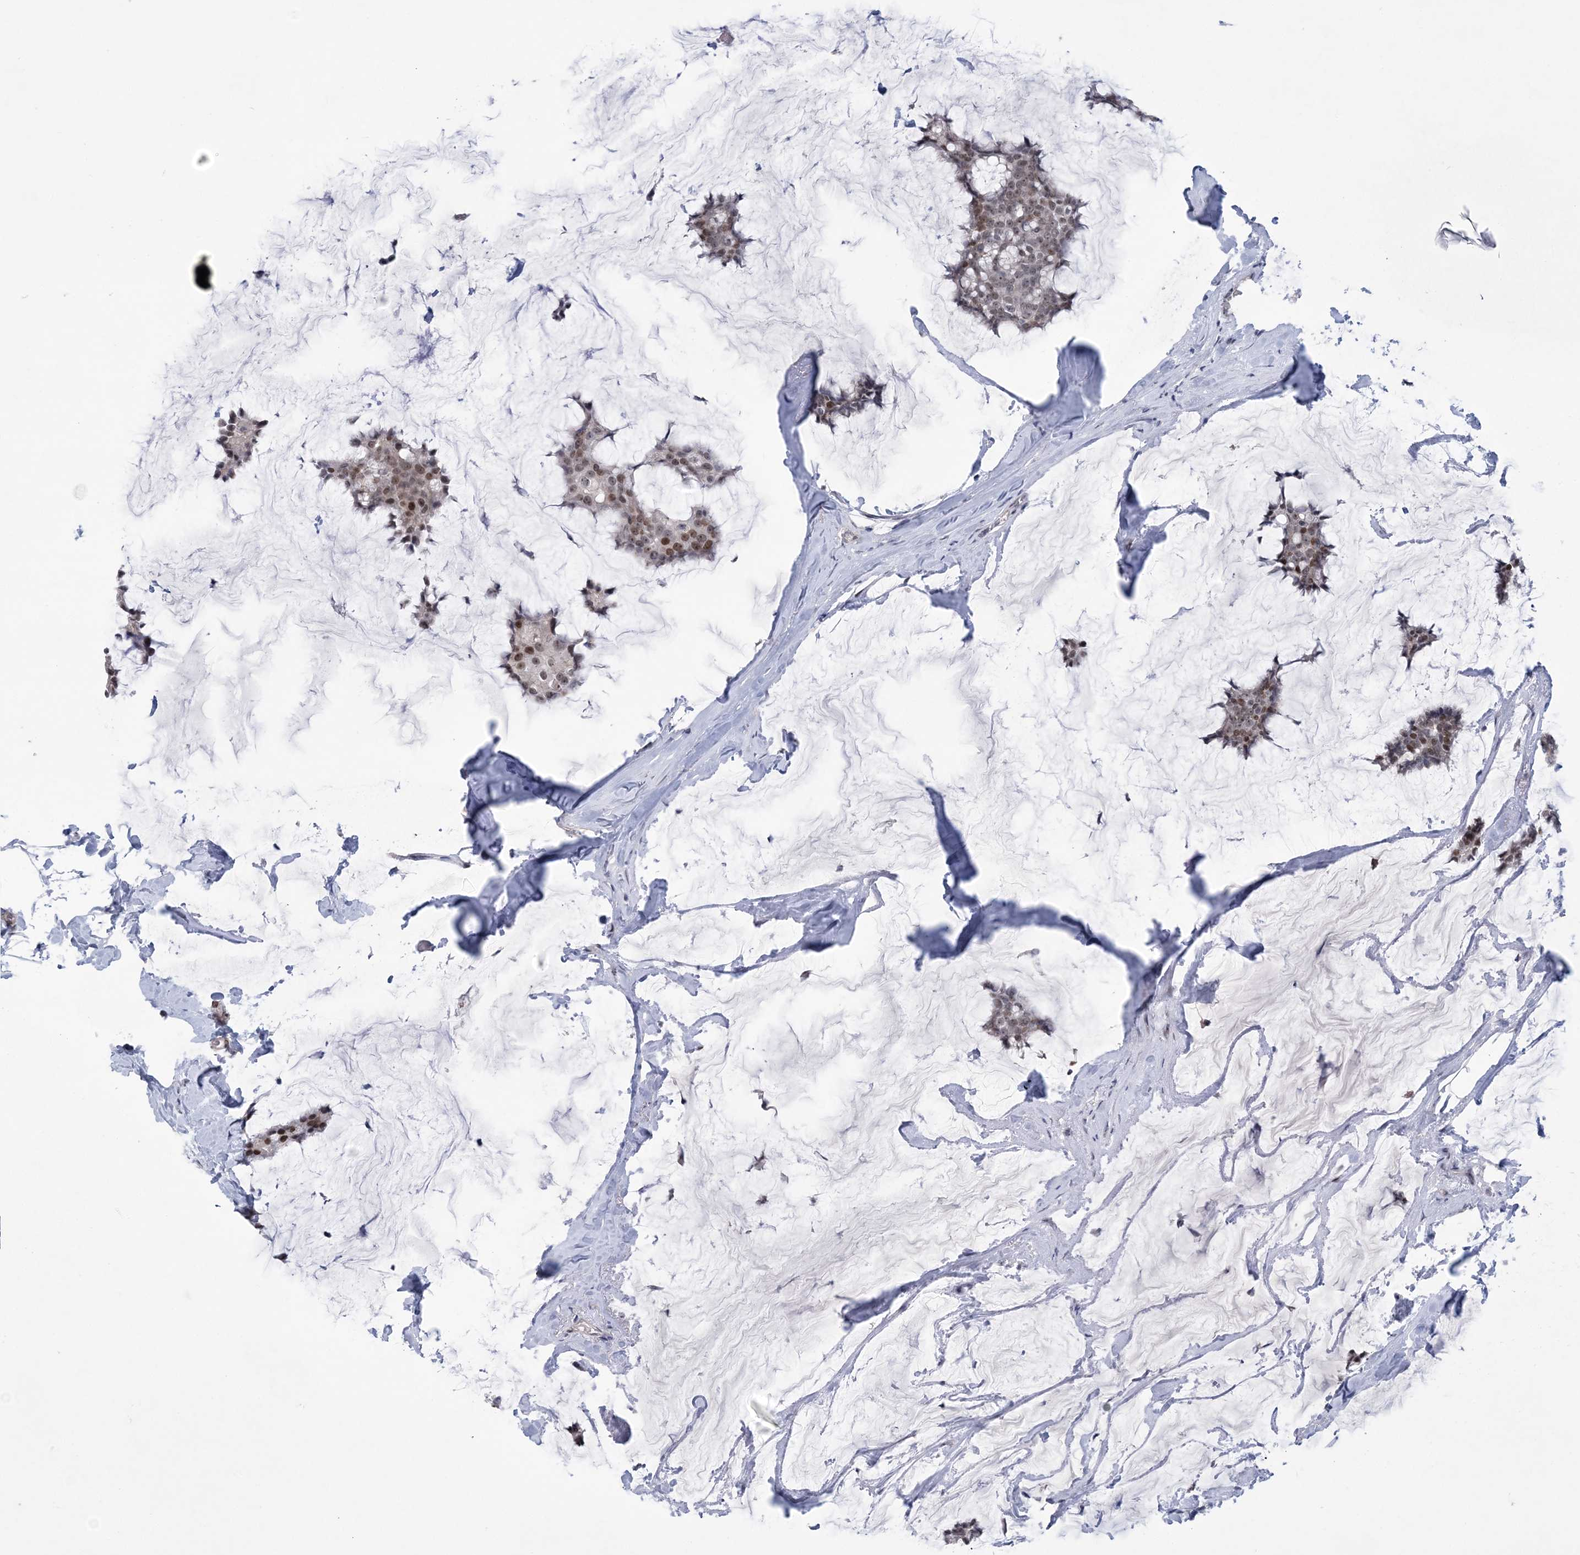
{"staining": {"intensity": "moderate", "quantity": "25%-75%", "location": "nuclear"}, "tissue": "breast cancer", "cell_type": "Tumor cells", "image_type": "cancer", "snomed": [{"axis": "morphology", "description": "Duct carcinoma"}, {"axis": "topography", "description": "Breast"}], "caption": "Immunohistochemical staining of breast invasive ductal carcinoma reveals medium levels of moderate nuclear protein expression in approximately 25%-75% of tumor cells.", "gene": "HOMEZ", "patient": {"sex": "female", "age": 93}}